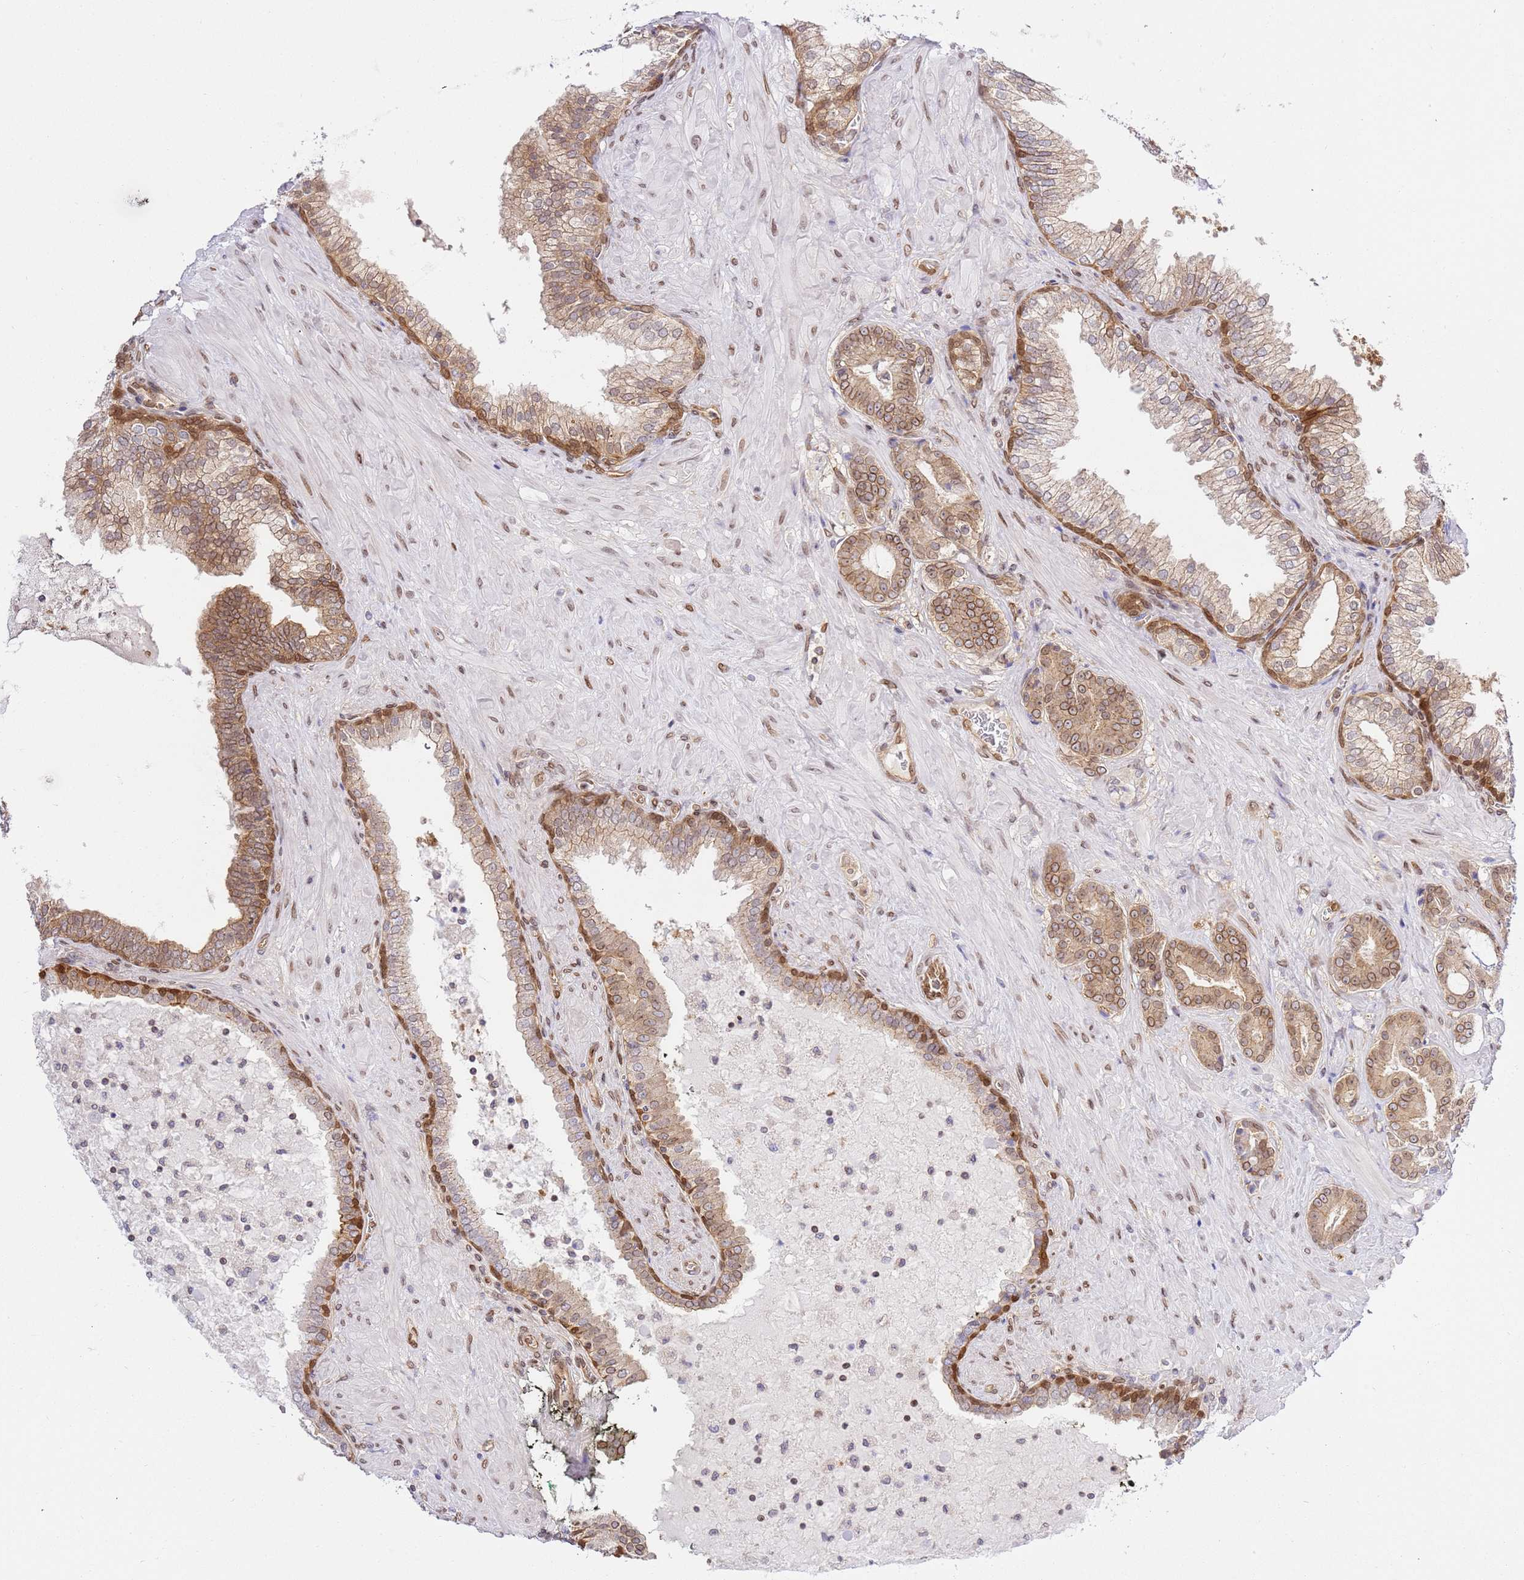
{"staining": {"intensity": "moderate", "quantity": ">75%", "location": "cytoplasmic/membranous,nuclear"}, "tissue": "prostate cancer", "cell_type": "Tumor cells", "image_type": "cancer", "snomed": [{"axis": "morphology", "description": "Adenocarcinoma, High grade"}, {"axis": "topography", "description": "Prostate"}], "caption": "Human prostate cancer (adenocarcinoma (high-grade)) stained for a protein (brown) reveals moderate cytoplasmic/membranous and nuclear positive staining in about >75% of tumor cells.", "gene": "TRIM37", "patient": {"sex": "male", "age": 55}}